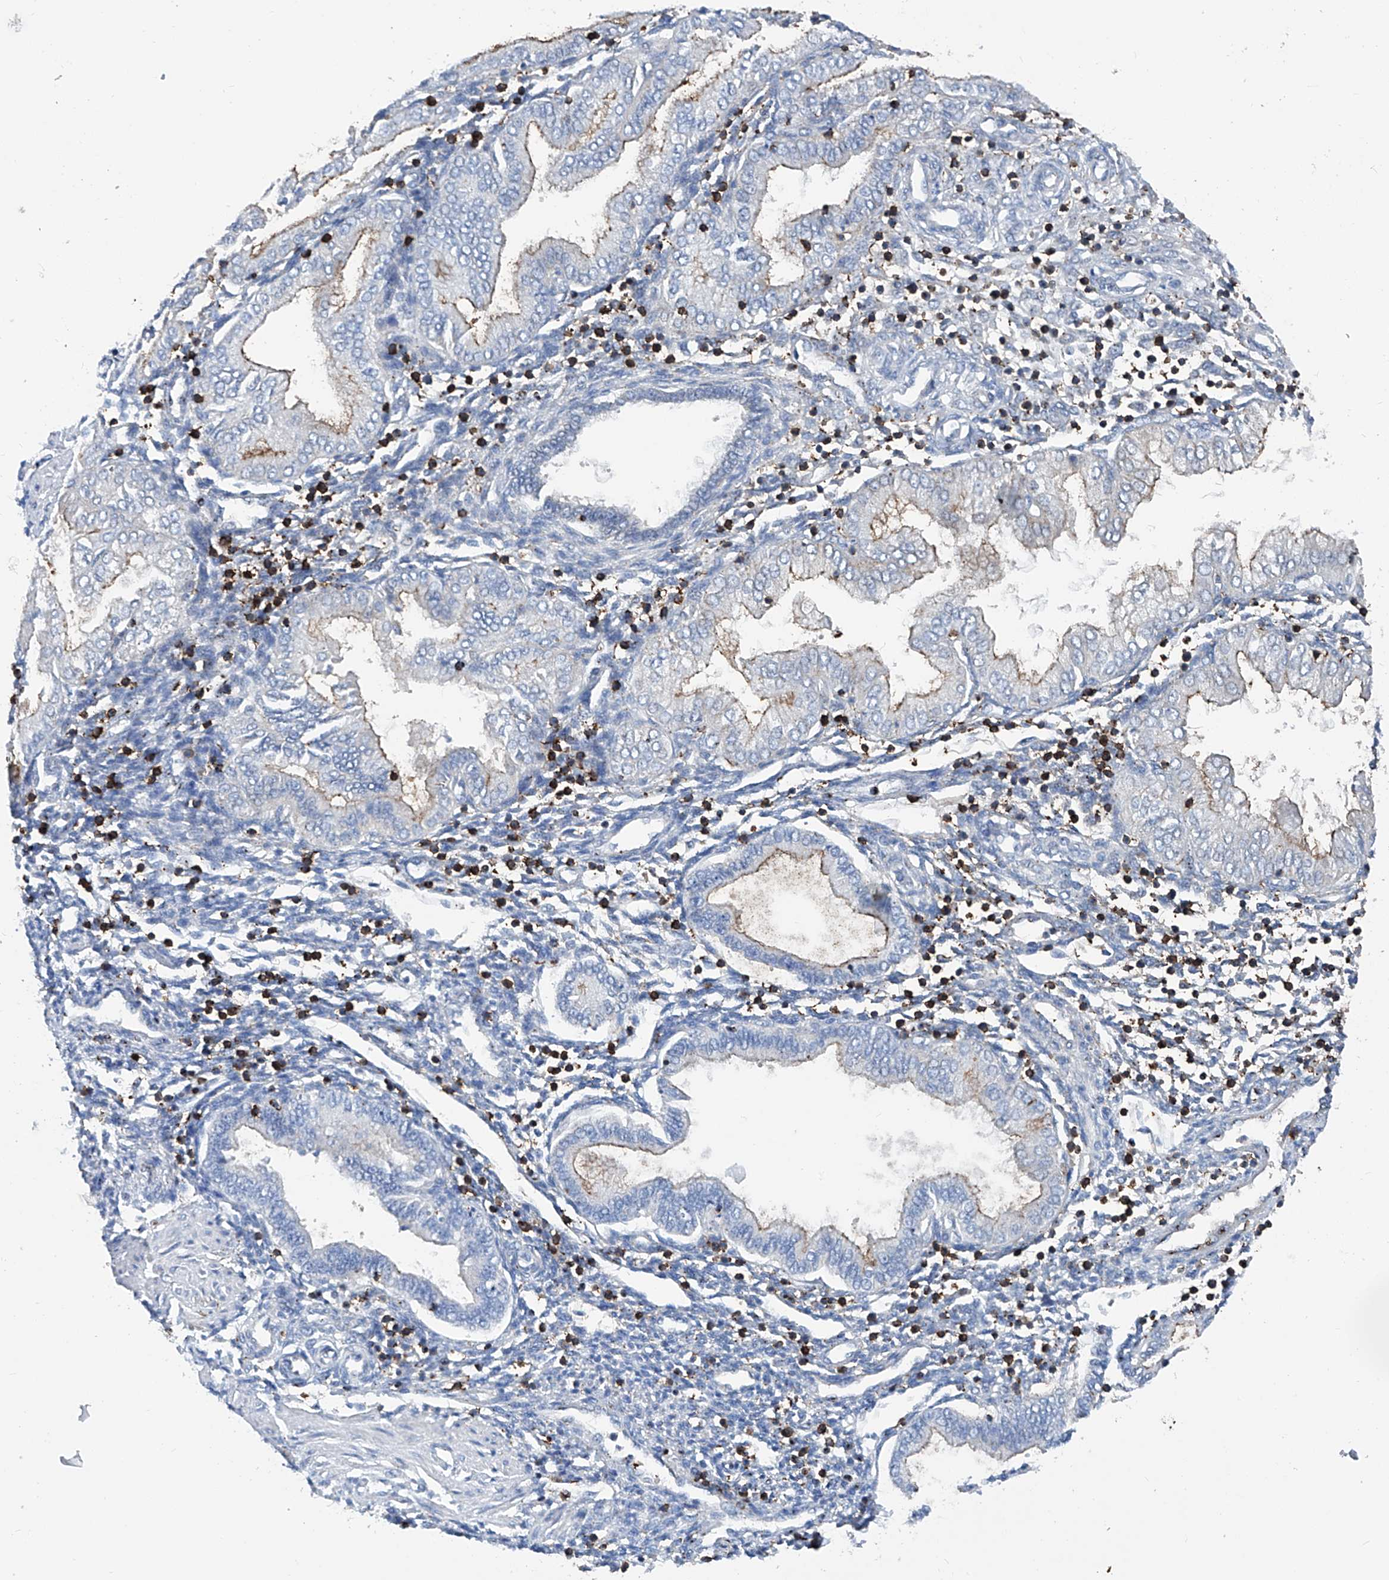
{"staining": {"intensity": "negative", "quantity": "none", "location": "none"}, "tissue": "endometrium", "cell_type": "Cells in endometrial stroma", "image_type": "normal", "snomed": [{"axis": "morphology", "description": "Normal tissue, NOS"}, {"axis": "topography", "description": "Endometrium"}], "caption": "Immunohistochemical staining of benign endometrium shows no significant staining in cells in endometrial stroma. Nuclei are stained in blue.", "gene": "ZNF484", "patient": {"sex": "female", "age": 53}}